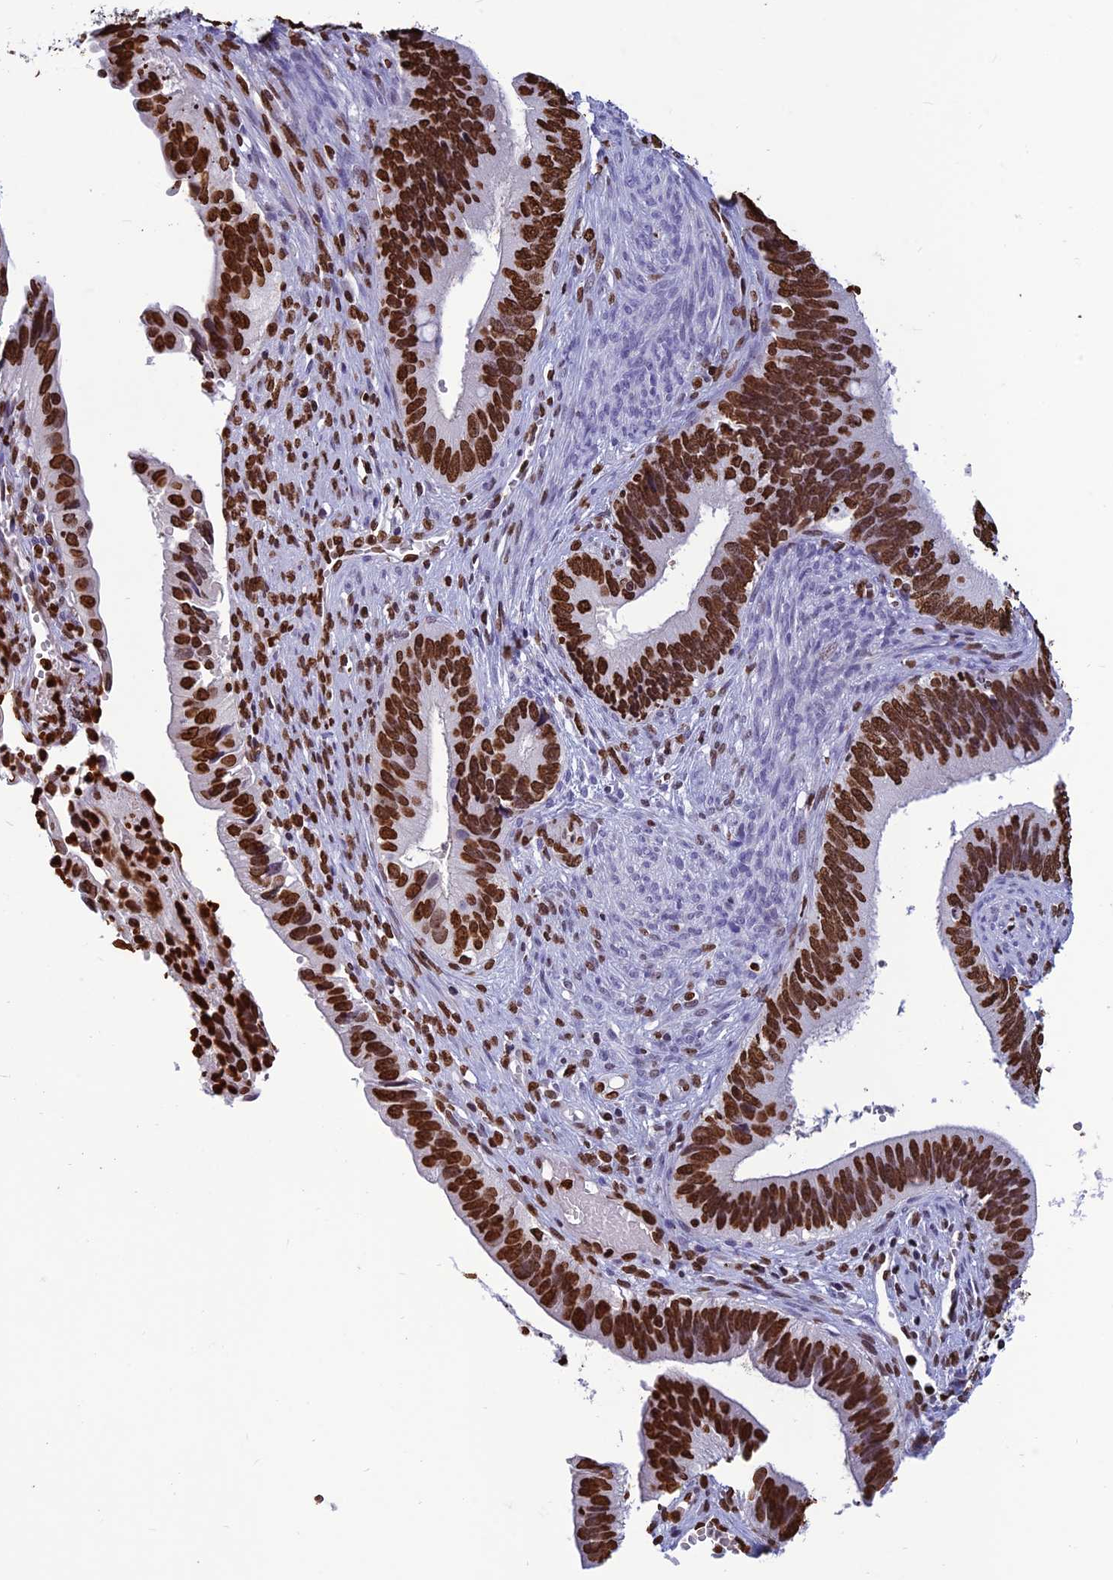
{"staining": {"intensity": "strong", "quantity": ">75%", "location": "nuclear"}, "tissue": "cervical cancer", "cell_type": "Tumor cells", "image_type": "cancer", "snomed": [{"axis": "morphology", "description": "Adenocarcinoma, NOS"}, {"axis": "topography", "description": "Cervix"}], "caption": "Immunohistochemical staining of human cervical cancer exhibits high levels of strong nuclear staining in about >75% of tumor cells. The staining was performed using DAB (3,3'-diaminobenzidine), with brown indicating positive protein expression. Nuclei are stained blue with hematoxylin.", "gene": "AKAP17A", "patient": {"sex": "female", "age": 42}}